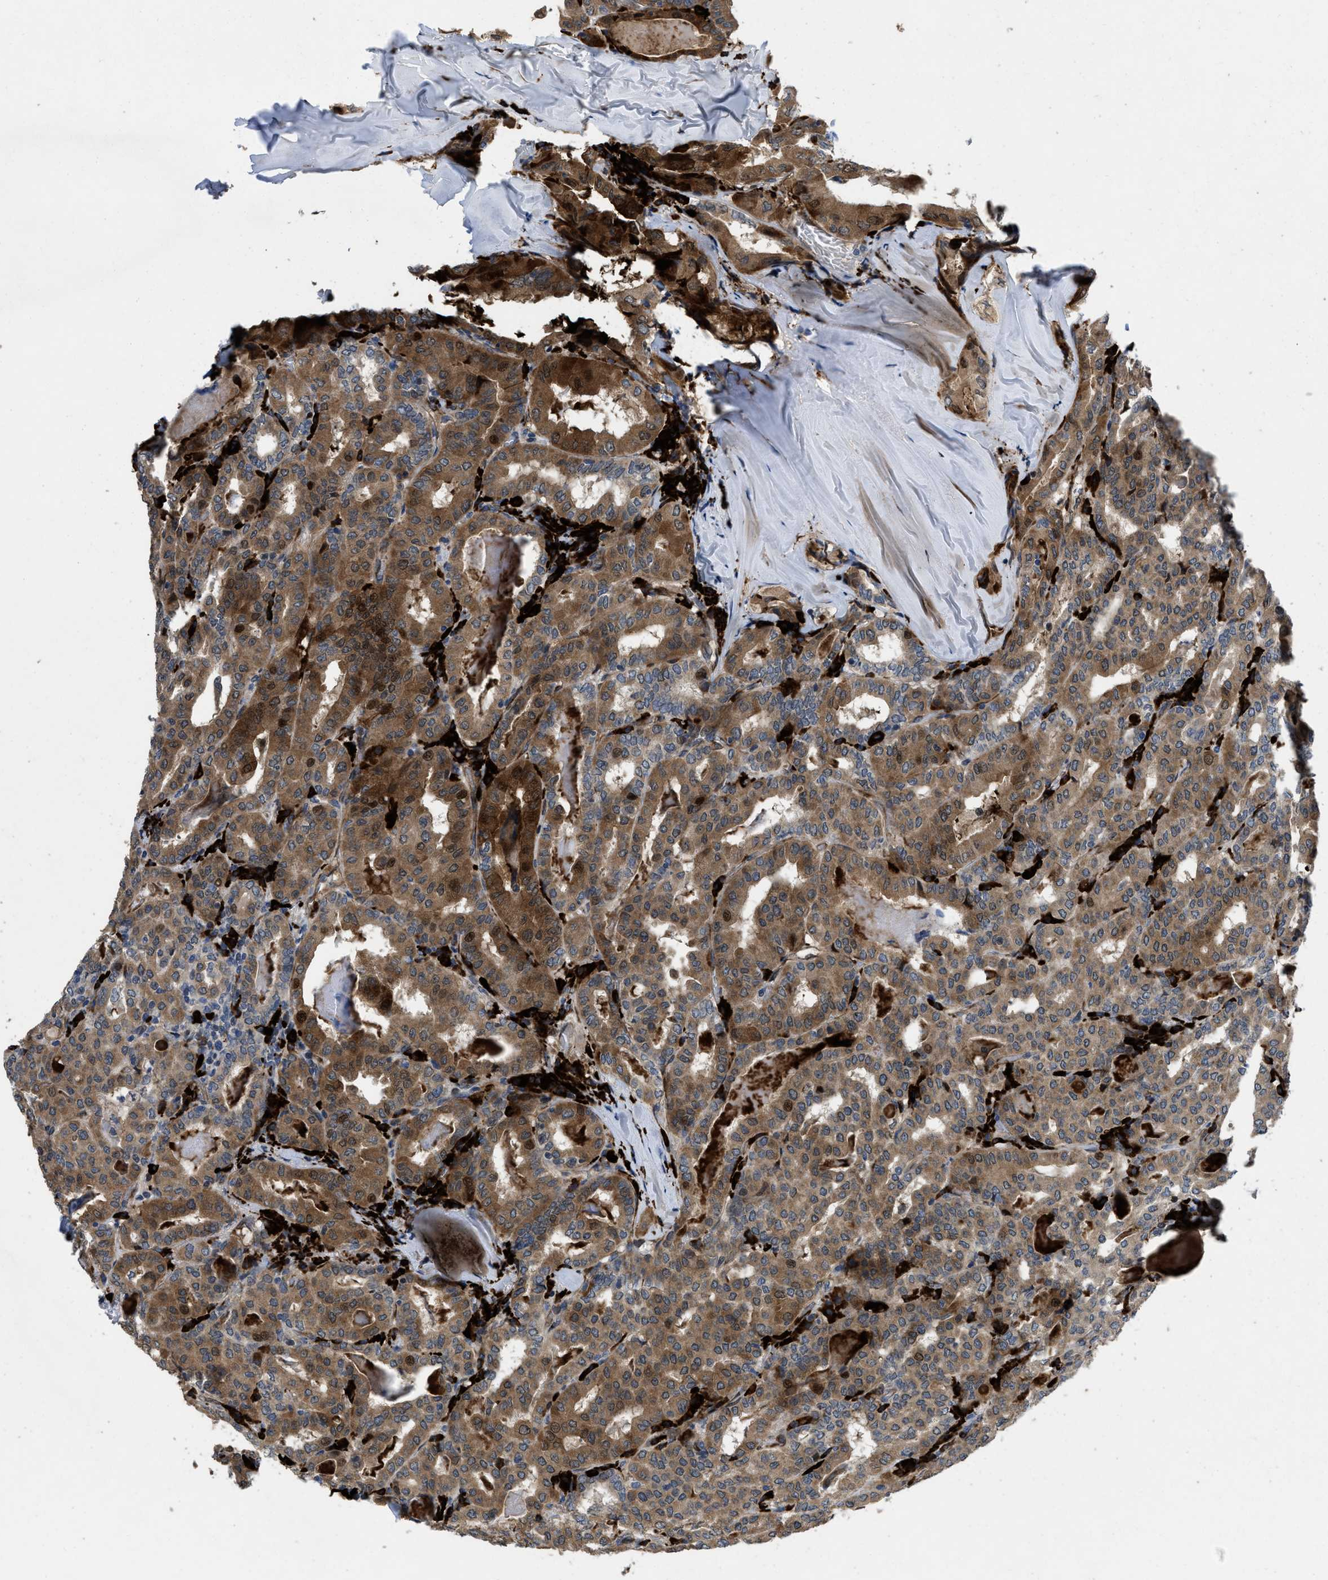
{"staining": {"intensity": "moderate", "quantity": ">75%", "location": "cytoplasmic/membranous,nuclear"}, "tissue": "thyroid cancer", "cell_type": "Tumor cells", "image_type": "cancer", "snomed": [{"axis": "morphology", "description": "Papillary adenocarcinoma, NOS"}, {"axis": "topography", "description": "Thyroid gland"}], "caption": "High-power microscopy captured an immunohistochemistry (IHC) histopathology image of thyroid papillary adenocarcinoma, revealing moderate cytoplasmic/membranous and nuclear positivity in about >75% of tumor cells.", "gene": "HSPA12B", "patient": {"sex": "female", "age": 42}}